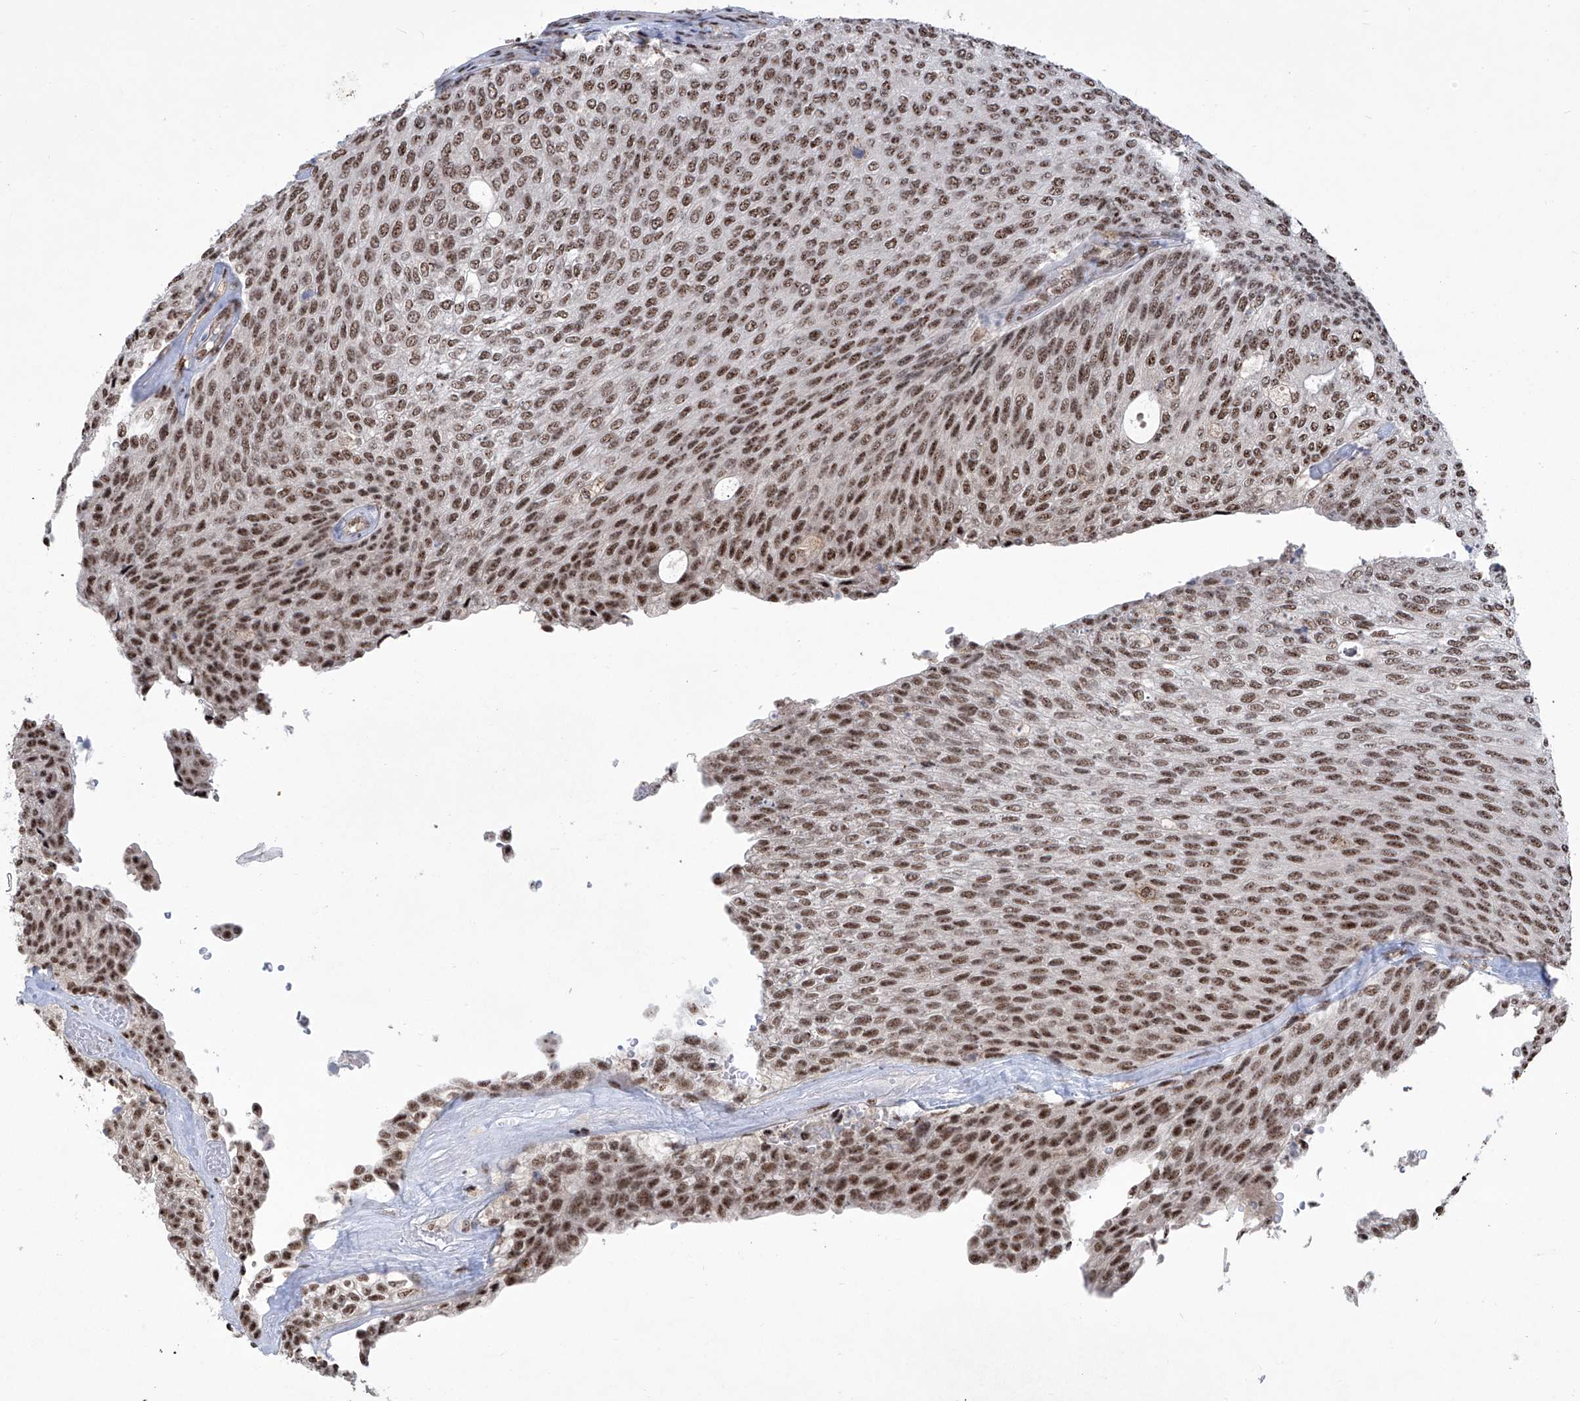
{"staining": {"intensity": "moderate", "quantity": ">75%", "location": "nuclear"}, "tissue": "urothelial cancer", "cell_type": "Tumor cells", "image_type": "cancer", "snomed": [{"axis": "morphology", "description": "Urothelial carcinoma, Low grade"}, {"axis": "topography", "description": "Urinary bladder"}], "caption": "Immunohistochemistry (IHC) of urothelial cancer shows medium levels of moderate nuclear staining in about >75% of tumor cells. (Stains: DAB in brown, nuclei in blue, Microscopy: brightfield microscopy at high magnification).", "gene": "FBXL4", "patient": {"sex": "female", "age": 79}}